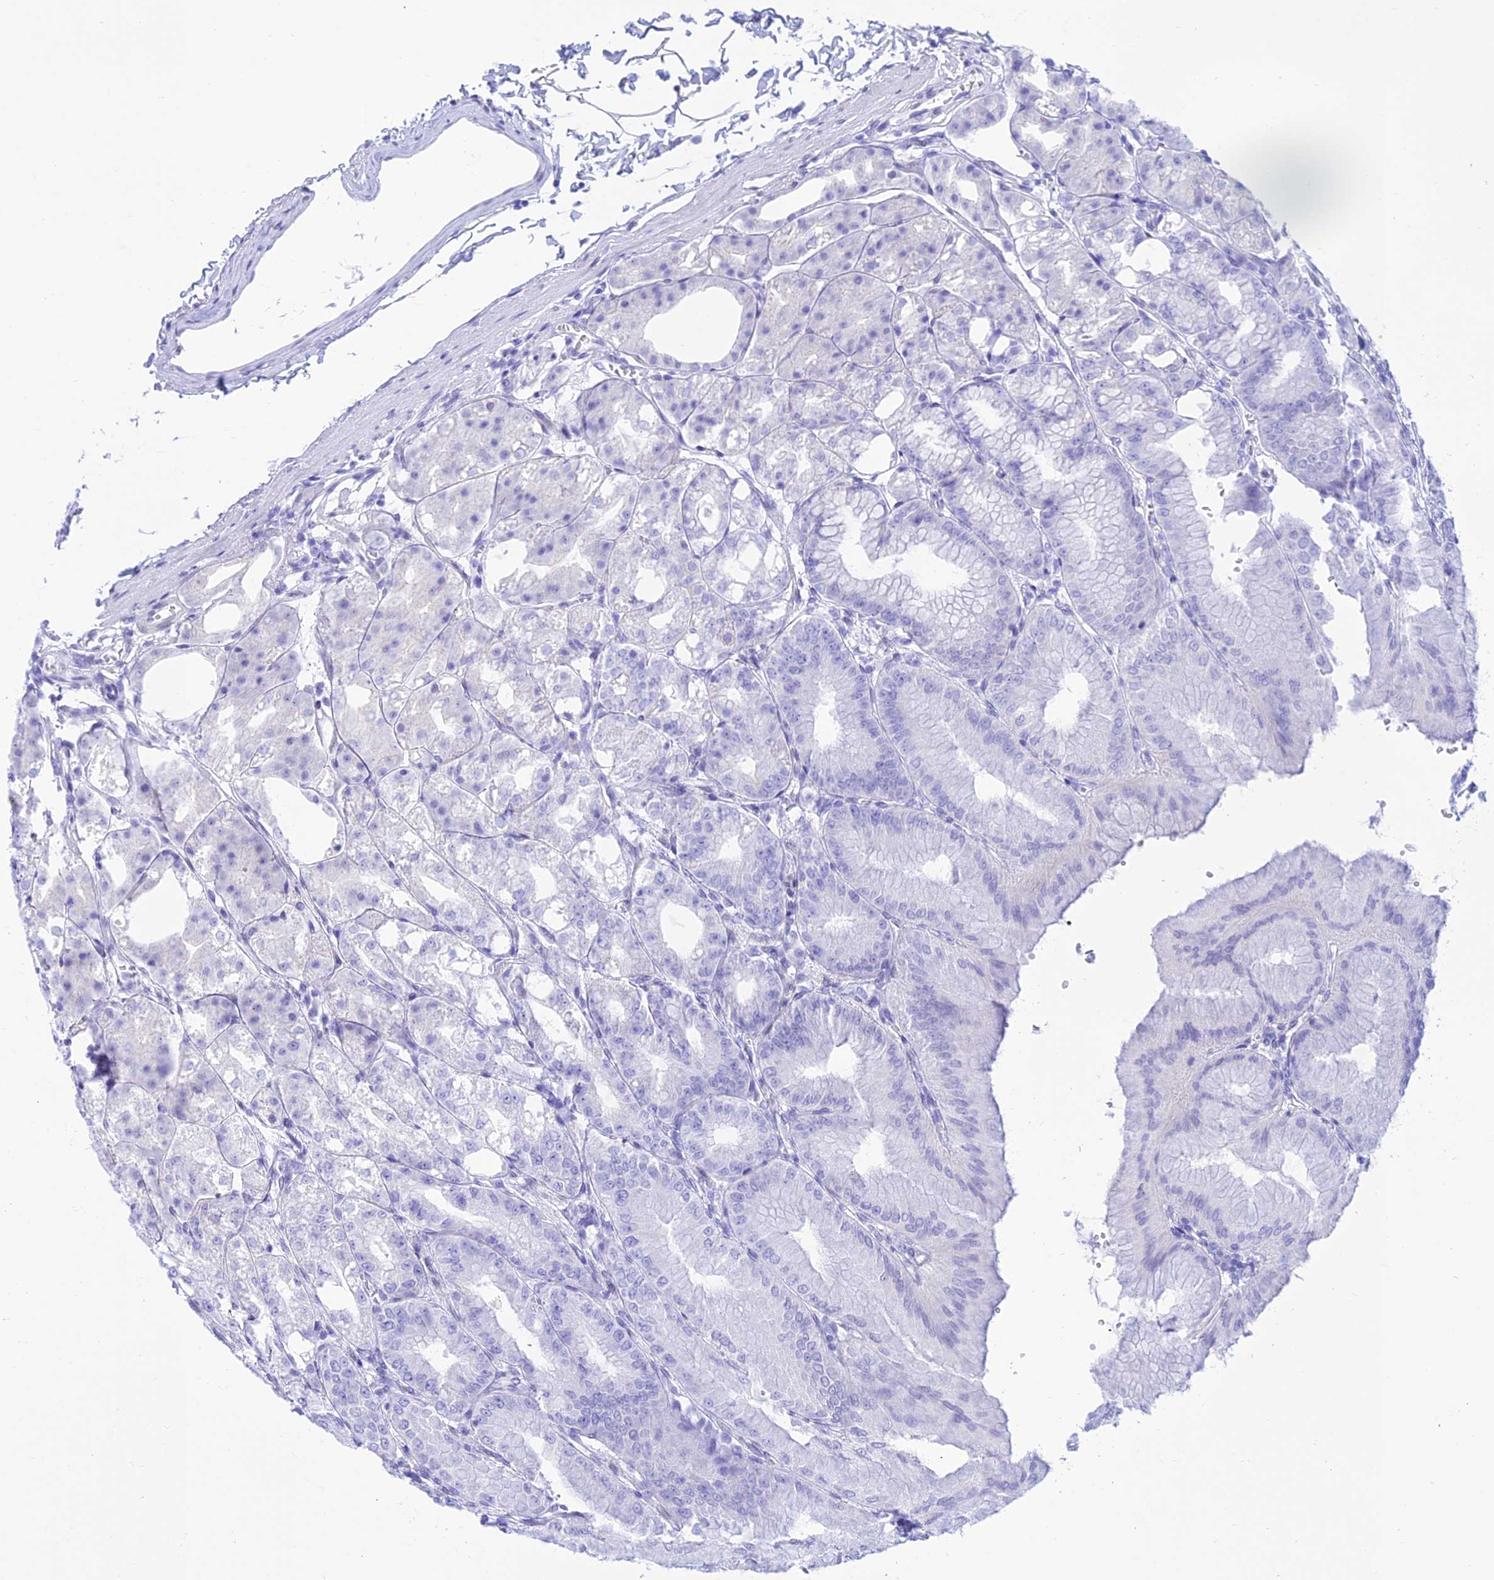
{"staining": {"intensity": "negative", "quantity": "none", "location": "none"}, "tissue": "stomach", "cell_type": "Glandular cells", "image_type": "normal", "snomed": [{"axis": "morphology", "description": "Normal tissue, NOS"}, {"axis": "topography", "description": "Stomach, lower"}], "caption": "Unremarkable stomach was stained to show a protein in brown. There is no significant staining in glandular cells. (Stains: DAB (3,3'-diaminobenzidine) immunohistochemistry with hematoxylin counter stain, Microscopy: brightfield microscopy at high magnification).", "gene": "PRNP", "patient": {"sex": "male", "age": 71}}